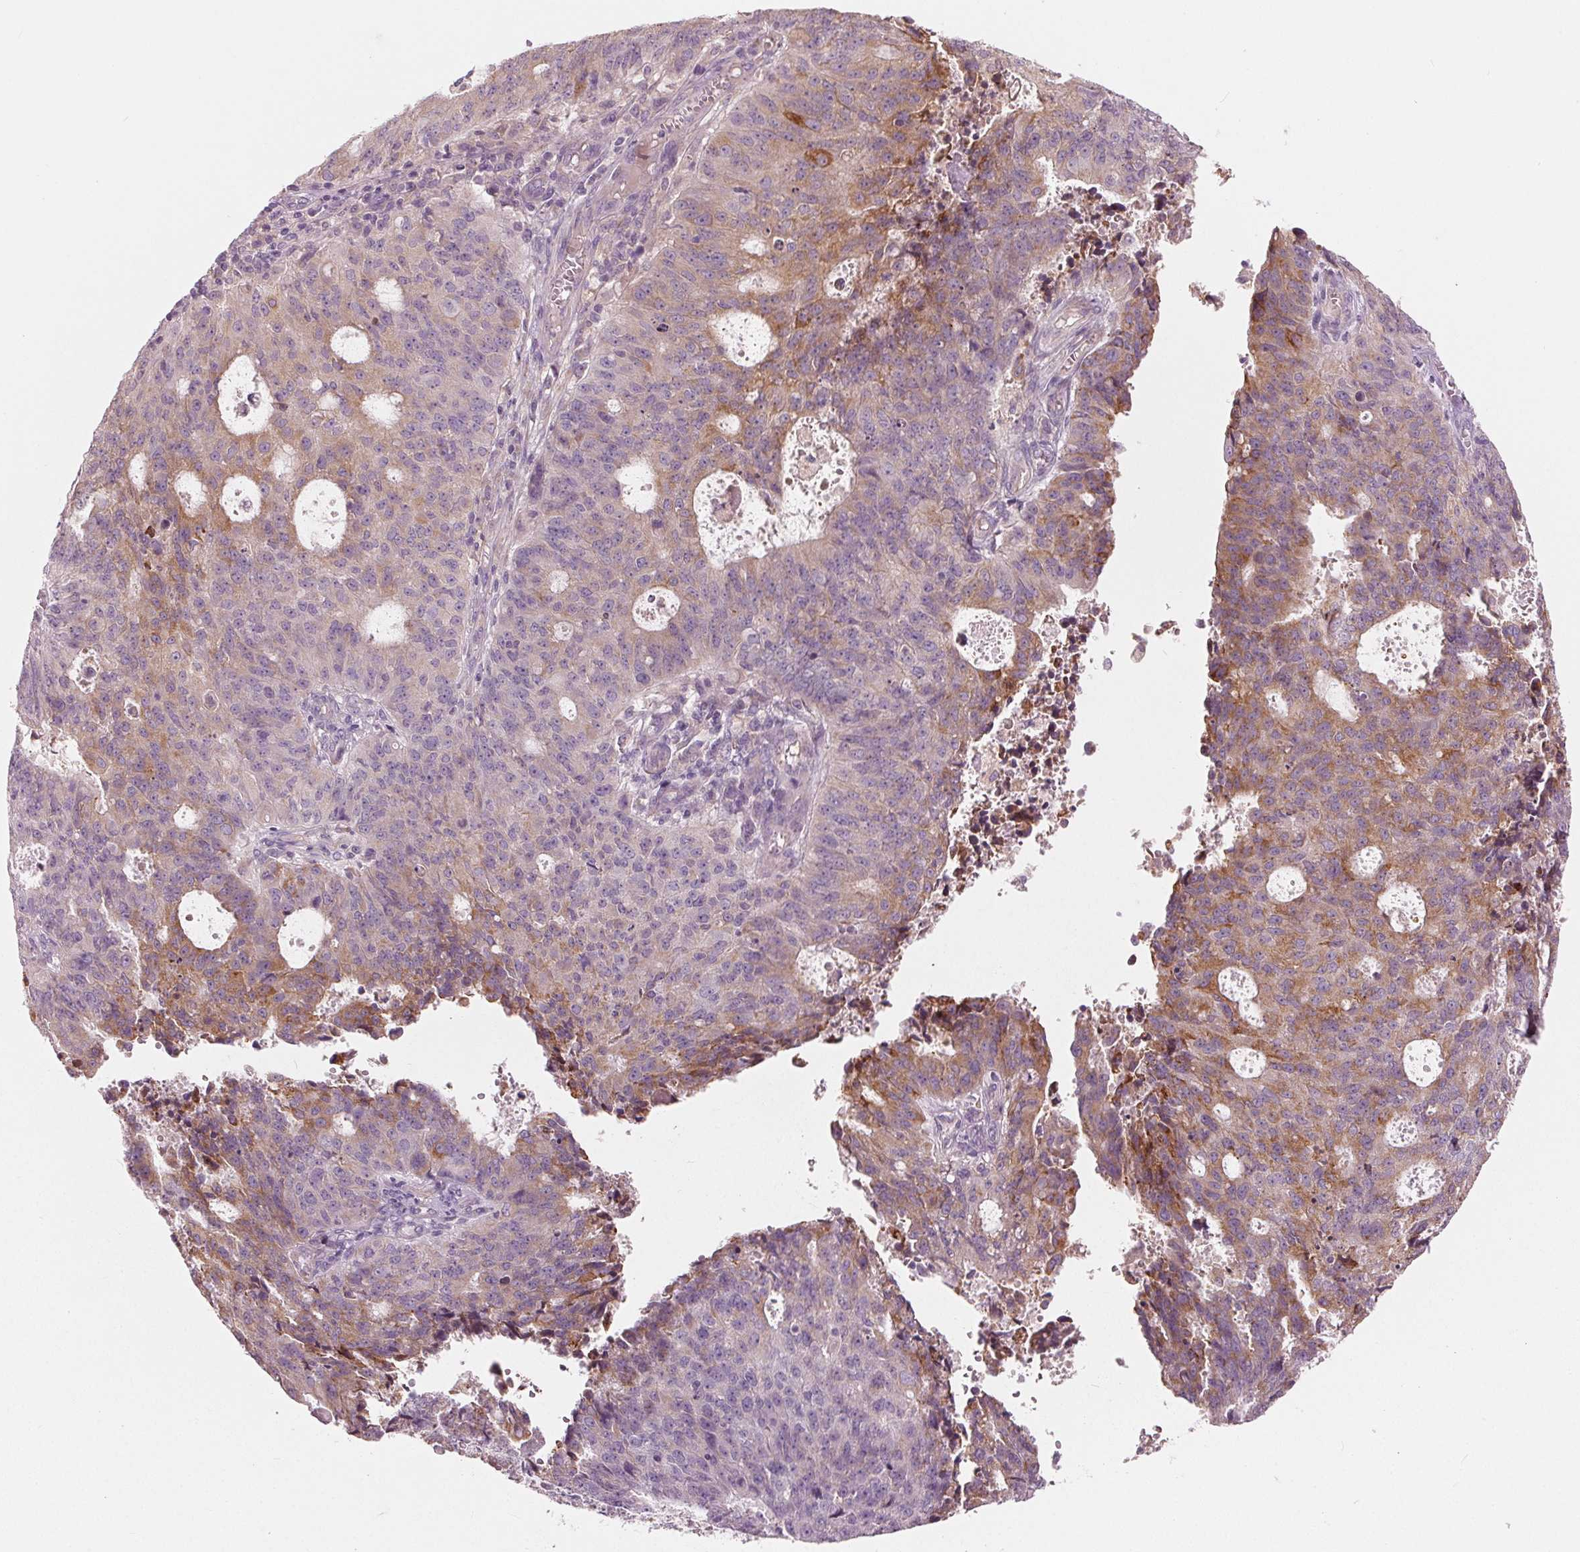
{"staining": {"intensity": "moderate", "quantity": "25%-75%", "location": "cytoplasmic/membranous"}, "tissue": "endometrial cancer", "cell_type": "Tumor cells", "image_type": "cancer", "snomed": [{"axis": "morphology", "description": "Adenocarcinoma, NOS"}, {"axis": "topography", "description": "Endometrium"}], "caption": "Protein analysis of endometrial adenocarcinoma tissue displays moderate cytoplasmic/membranous staining in approximately 25%-75% of tumor cells. (brown staining indicates protein expression, while blue staining denotes nuclei).", "gene": "LHFPL7", "patient": {"sex": "female", "age": 82}}